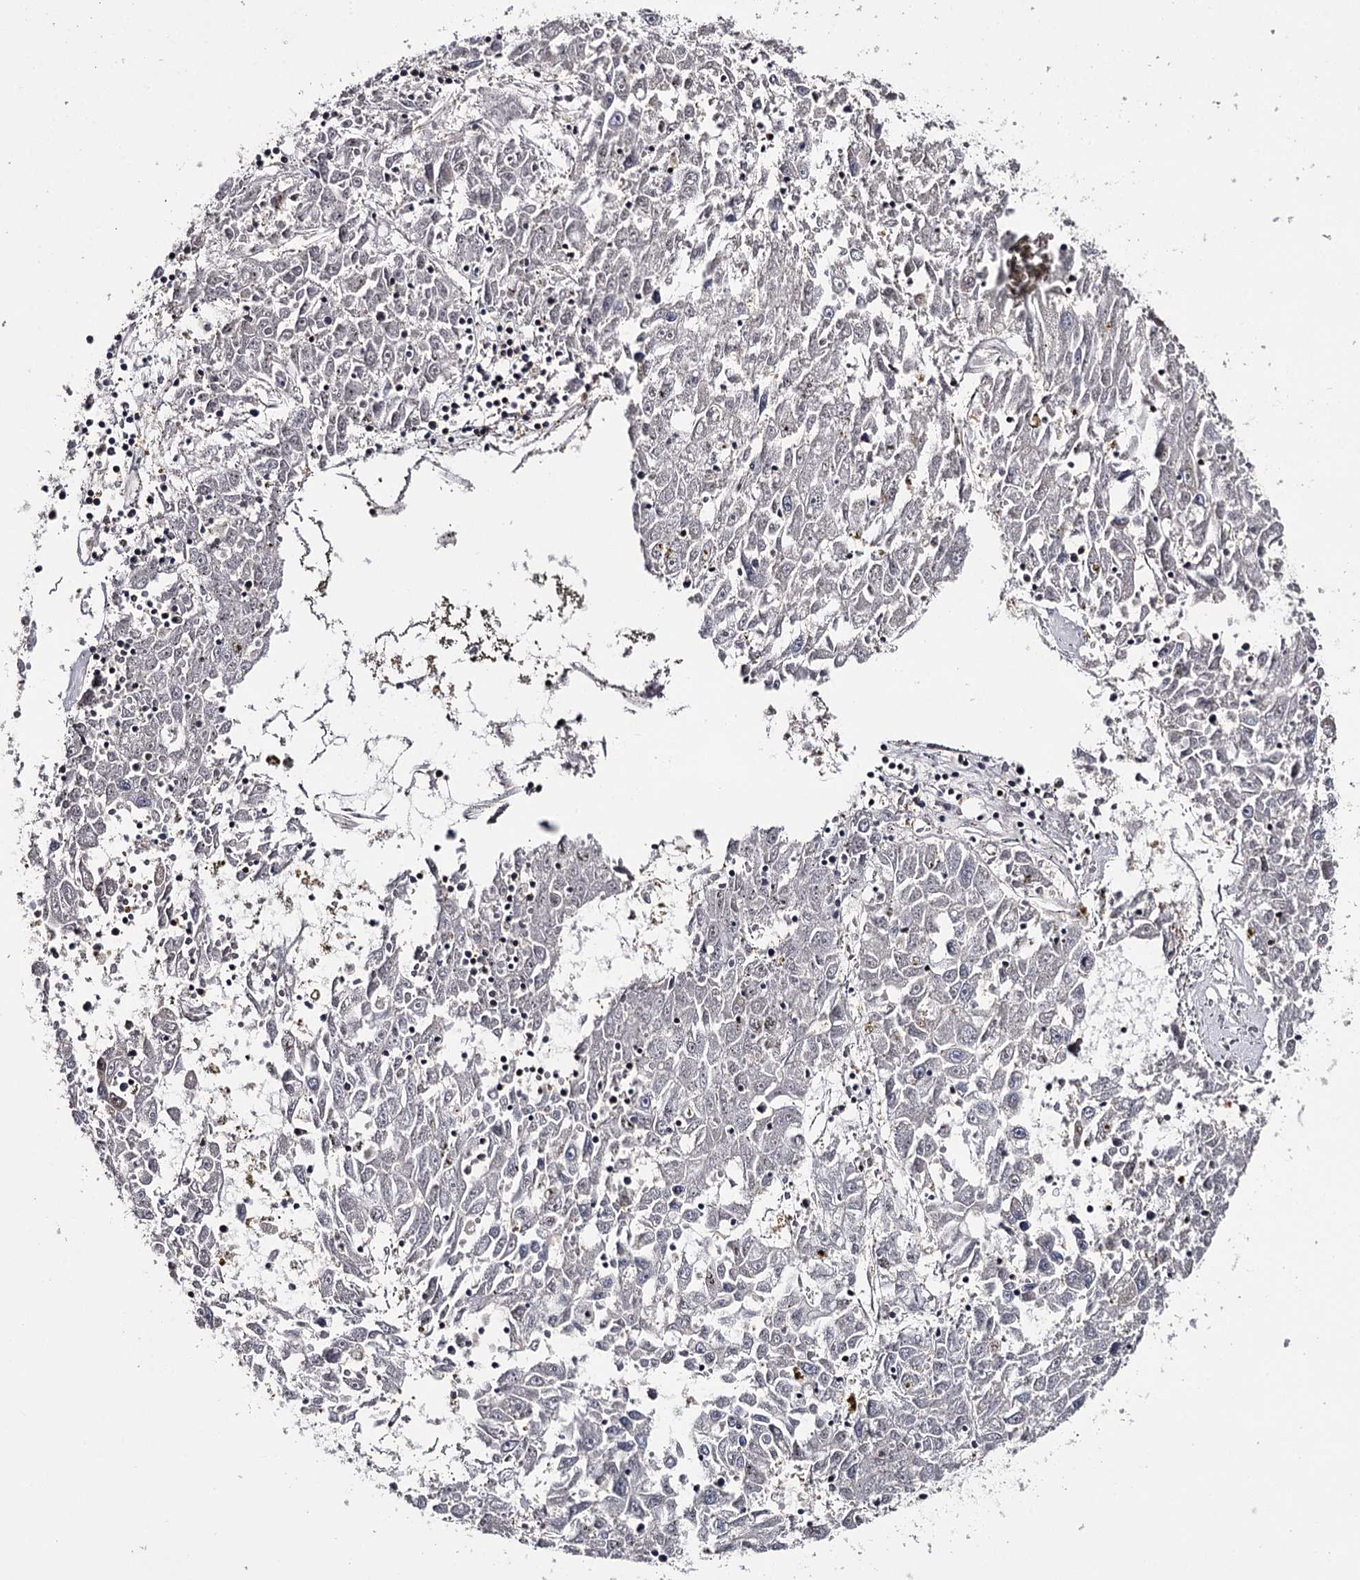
{"staining": {"intensity": "weak", "quantity": "<25%", "location": "nuclear"}, "tissue": "liver cancer", "cell_type": "Tumor cells", "image_type": "cancer", "snomed": [{"axis": "morphology", "description": "Carcinoma, Hepatocellular, NOS"}, {"axis": "topography", "description": "Liver"}], "caption": "The photomicrograph exhibits no significant staining in tumor cells of liver cancer (hepatocellular carcinoma).", "gene": "GTSF1", "patient": {"sex": "male", "age": 49}}